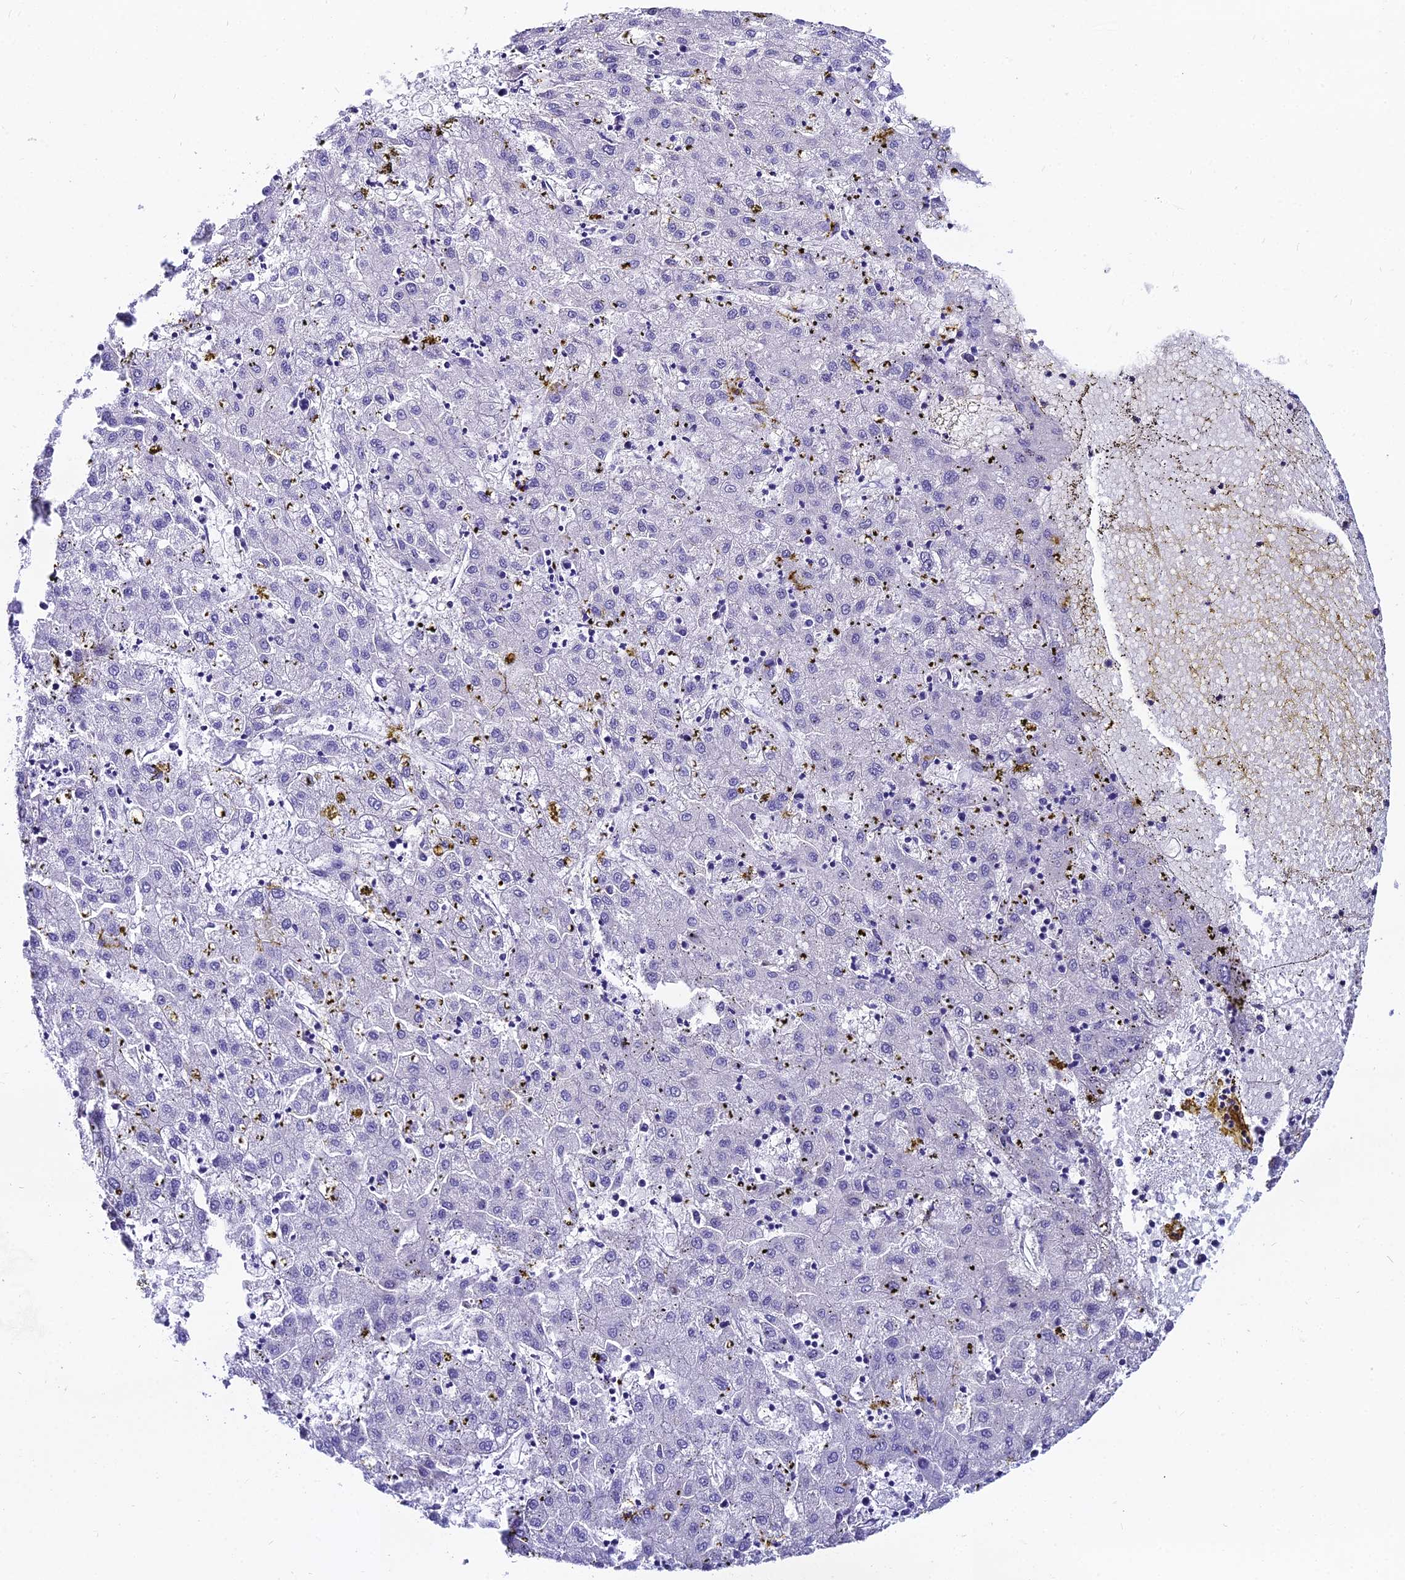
{"staining": {"intensity": "negative", "quantity": "none", "location": "none"}, "tissue": "liver cancer", "cell_type": "Tumor cells", "image_type": "cancer", "snomed": [{"axis": "morphology", "description": "Carcinoma, Hepatocellular, NOS"}, {"axis": "topography", "description": "Liver"}], "caption": "Liver cancer stained for a protein using immunohistochemistry displays no positivity tumor cells.", "gene": "LGALS7", "patient": {"sex": "male", "age": 72}}